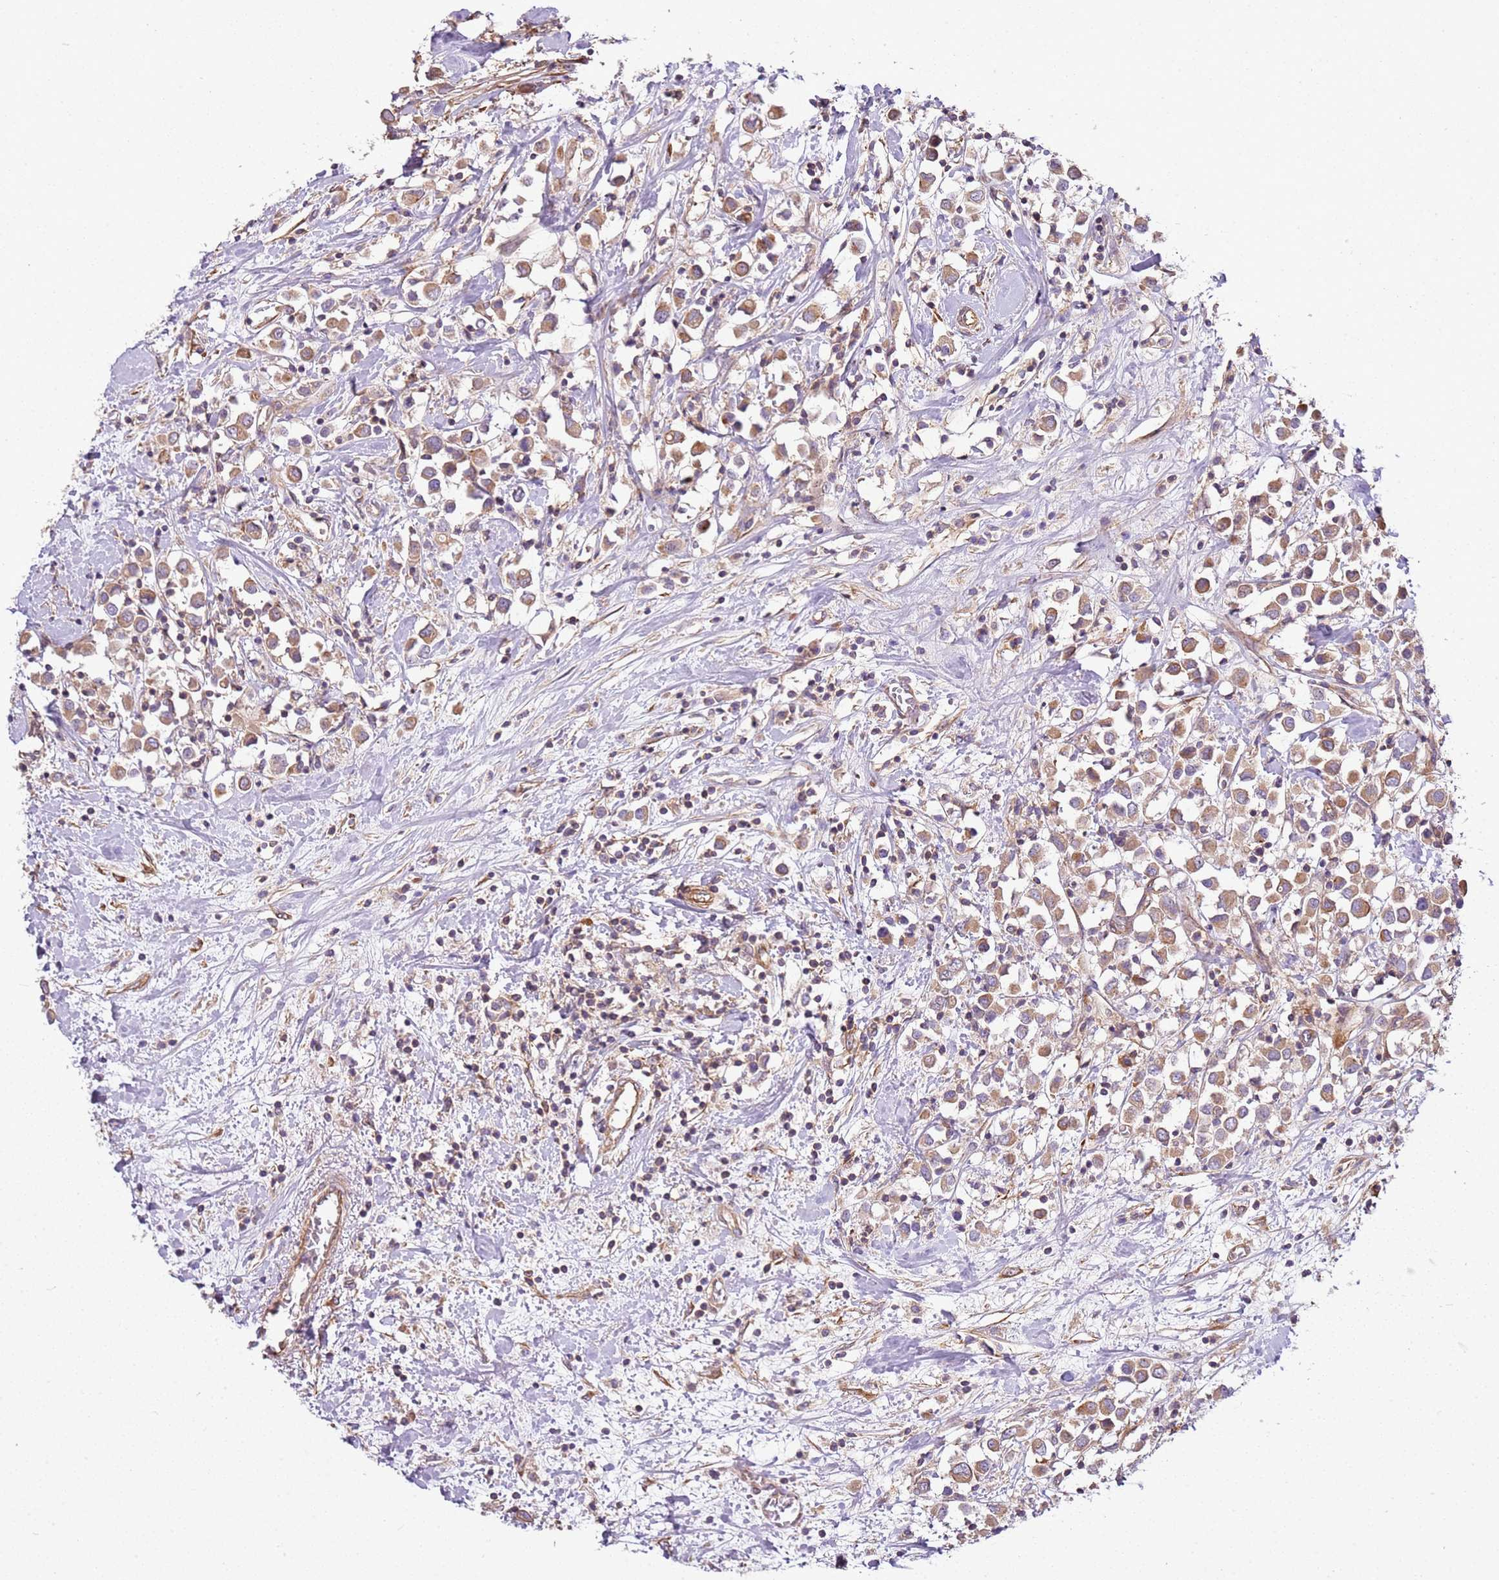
{"staining": {"intensity": "moderate", "quantity": ">75%", "location": "cytoplasmic/membranous"}, "tissue": "breast cancer", "cell_type": "Tumor cells", "image_type": "cancer", "snomed": [{"axis": "morphology", "description": "Duct carcinoma"}, {"axis": "topography", "description": "Breast"}], "caption": "Protein staining of breast cancer tissue exhibits moderate cytoplasmic/membranous positivity in approximately >75% of tumor cells. (Brightfield microscopy of DAB IHC at high magnification).", "gene": "GNL1", "patient": {"sex": "female", "age": 61}}